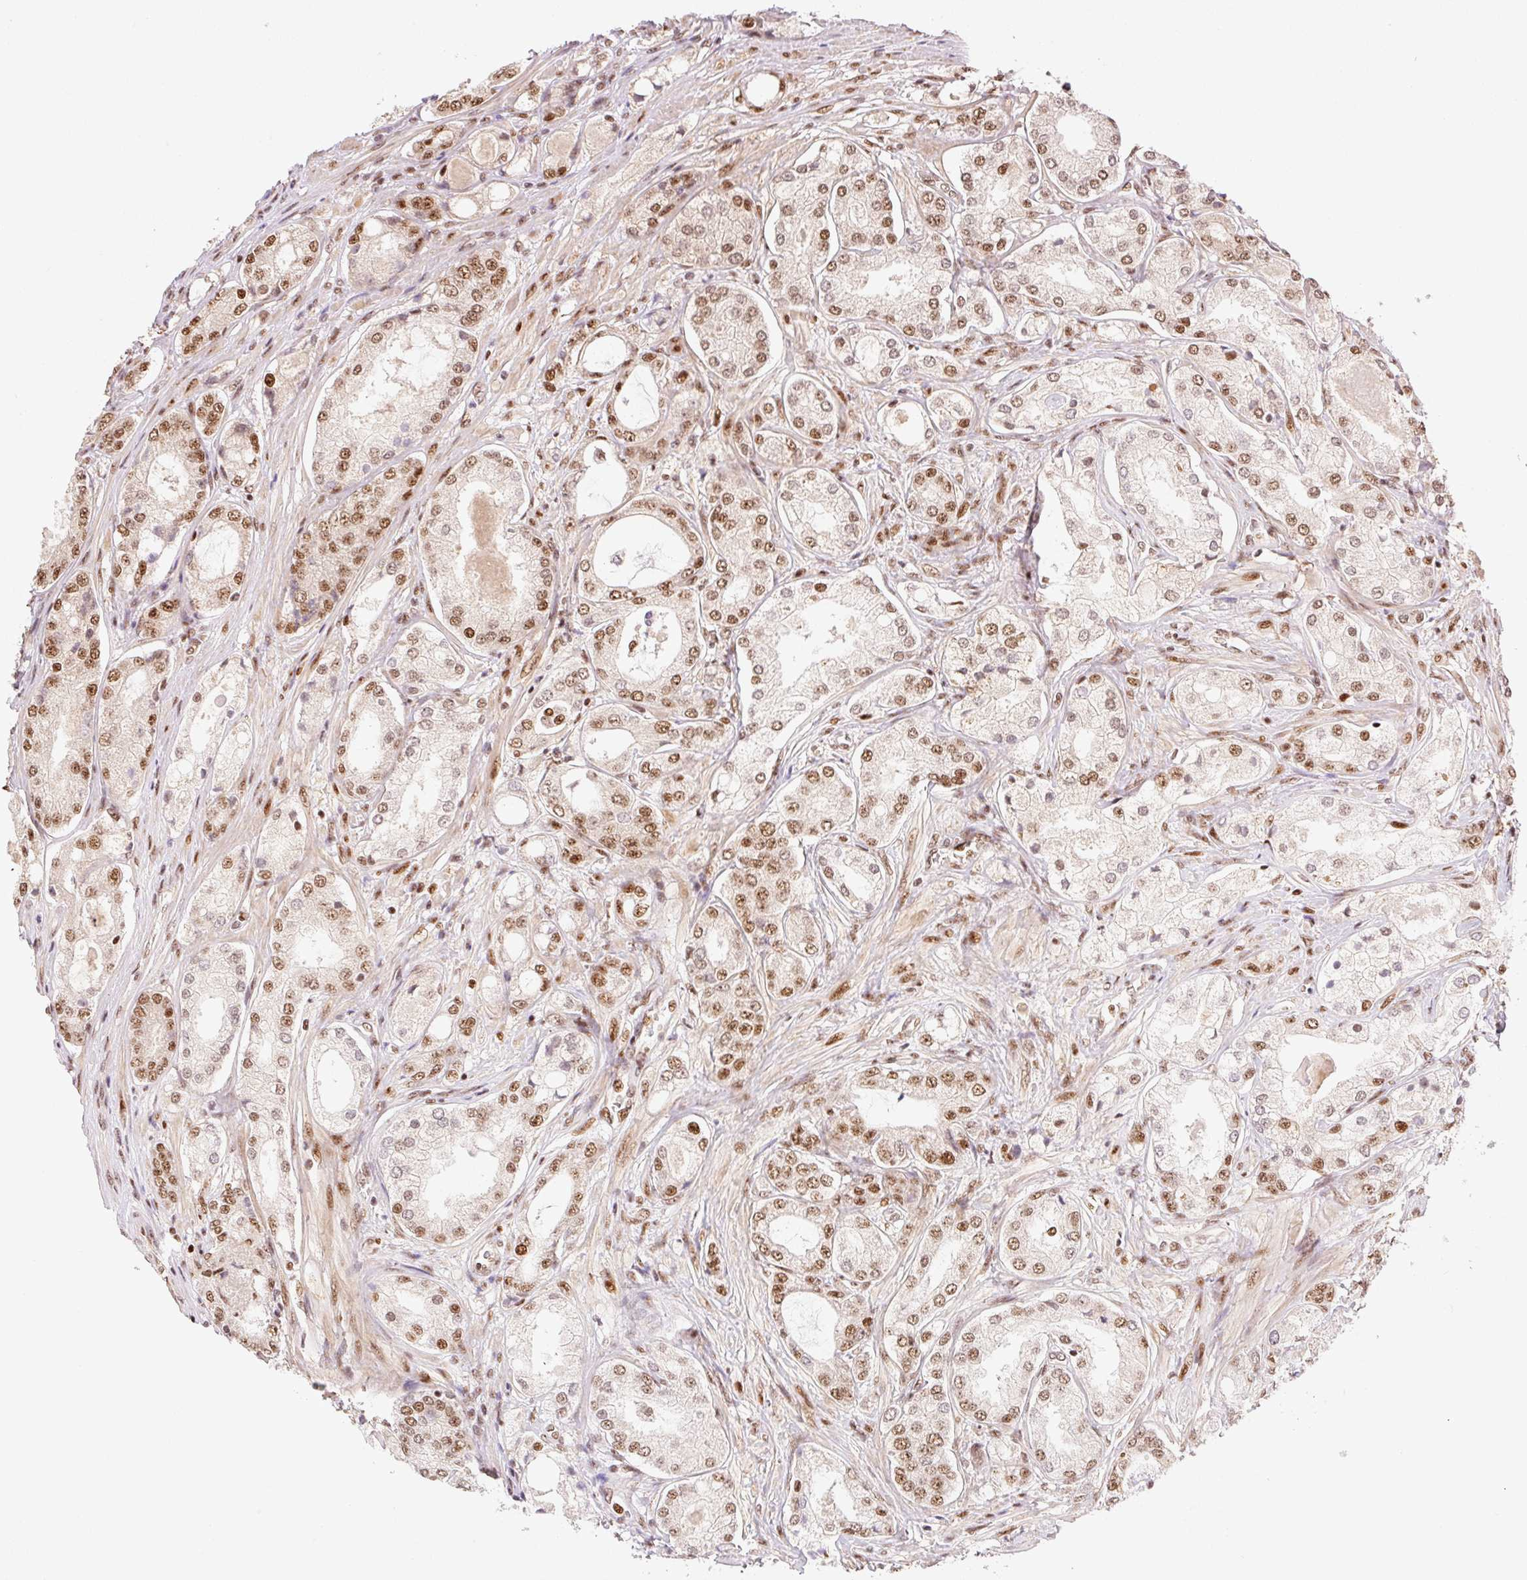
{"staining": {"intensity": "moderate", "quantity": "25%-75%", "location": "nuclear"}, "tissue": "prostate cancer", "cell_type": "Tumor cells", "image_type": "cancer", "snomed": [{"axis": "morphology", "description": "Adenocarcinoma, Low grade"}, {"axis": "topography", "description": "Prostate"}], "caption": "DAB (3,3'-diaminobenzidine) immunohistochemical staining of prostate cancer (adenocarcinoma (low-grade)) exhibits moderate nuclear protein positivity in approximately 25%-75% of tumor cells.", "gene": "INTS8", "patient": {"sex": "male", "age": 68}}